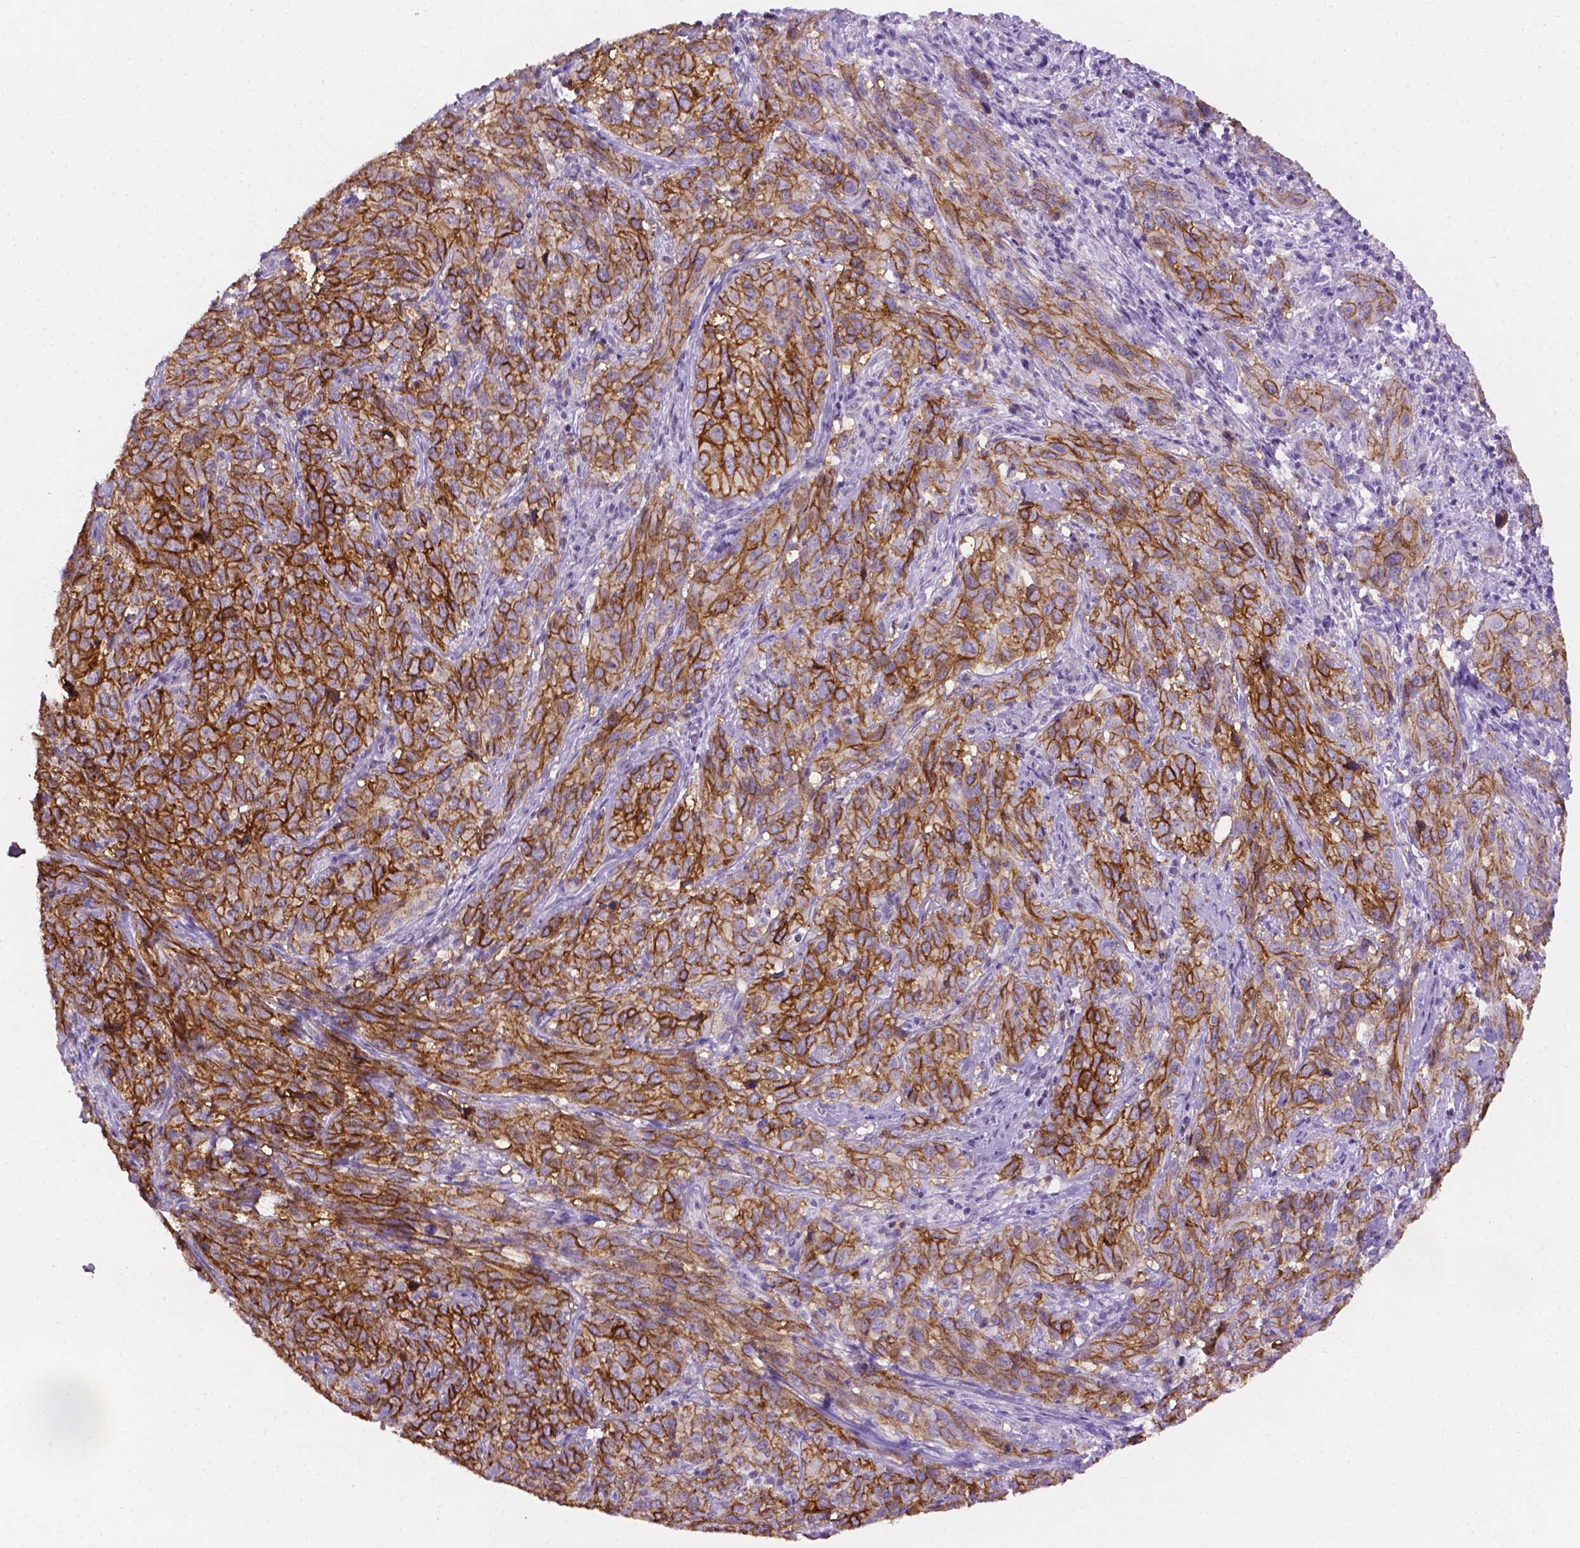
{"staining": {"intensity": "strong", "quantity": ">75%", "location": "cytoplasmic/membranous"}, "tissue": "cervical cancer", "cell_type": "Tumor cells", "image_type": "cancer", "snomed": [{"axis": "morphology", "description": "Squamous cell carcinoma, NOS"}, {"axis": "topography", "description": "Cervix"}], "caption": "A high-resolution histopathology image shows IHC staining of cervical squamous cell carcinoma, which demonstrates strong cytoplasmic/membranous staining in about >75% of tumor cells.", "gene": "TACSTD2", "patient": {"sex": "female", "age": 51}}